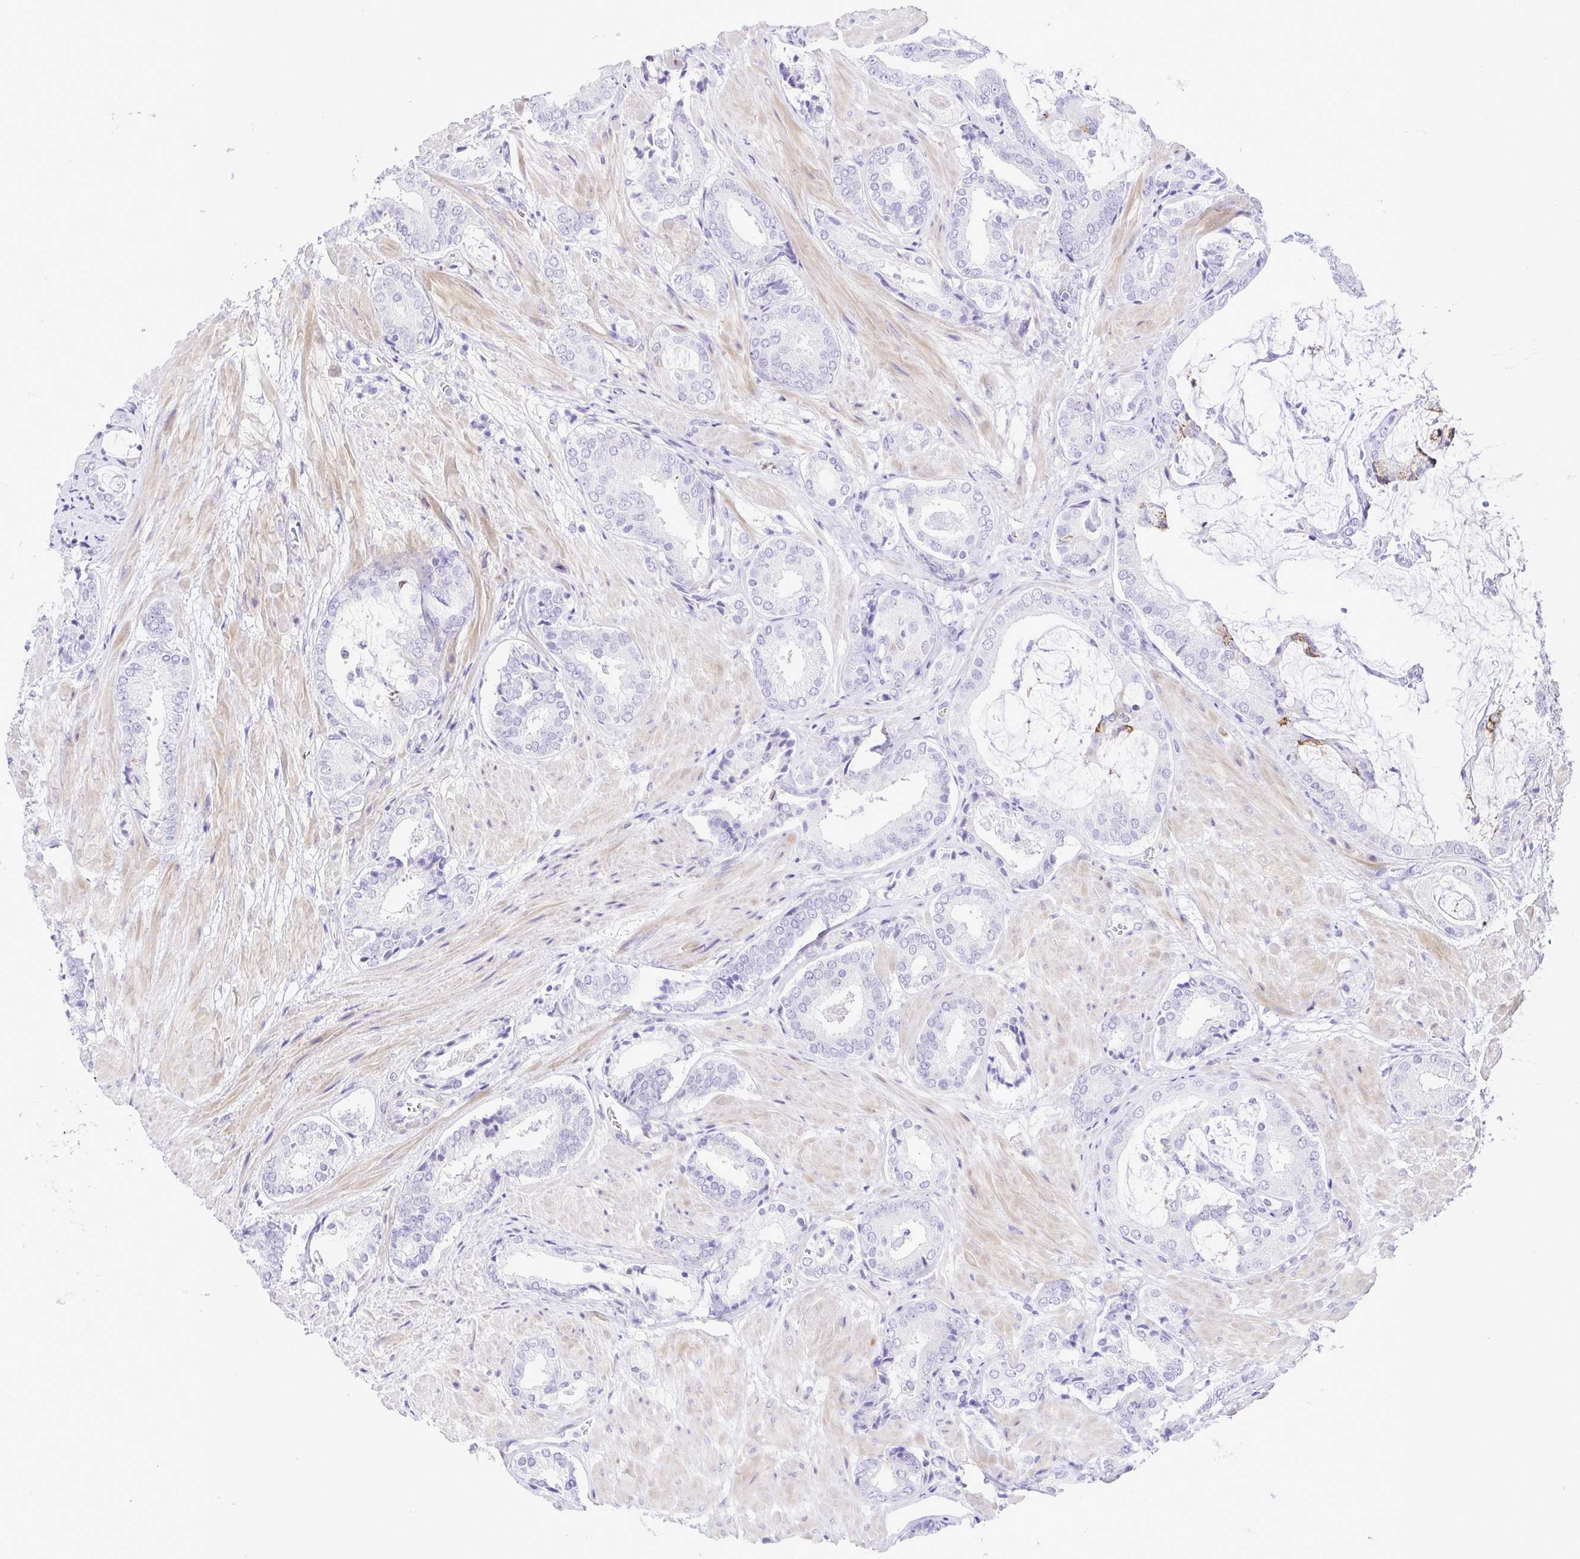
{"staining": {"intensity": "negative", "quantity": "none", "location": "none"}, "tissue": "prostate cancer", "cell_type": "Tumor cells", "image_type": "cancer", "snomed": [{"axis": "morphology", "description": "Adenocarcinoma, High grade"}, {"axis": "topography", "description": "Prostate"}], "caption": "DAB (3,3'-diaminobenzidine) immunohistochemical staining of human prostate cancer shows no significant positivity in tumor cells.", "gene": "GPR182", "patient": {"sex": "male", "age": 56}}